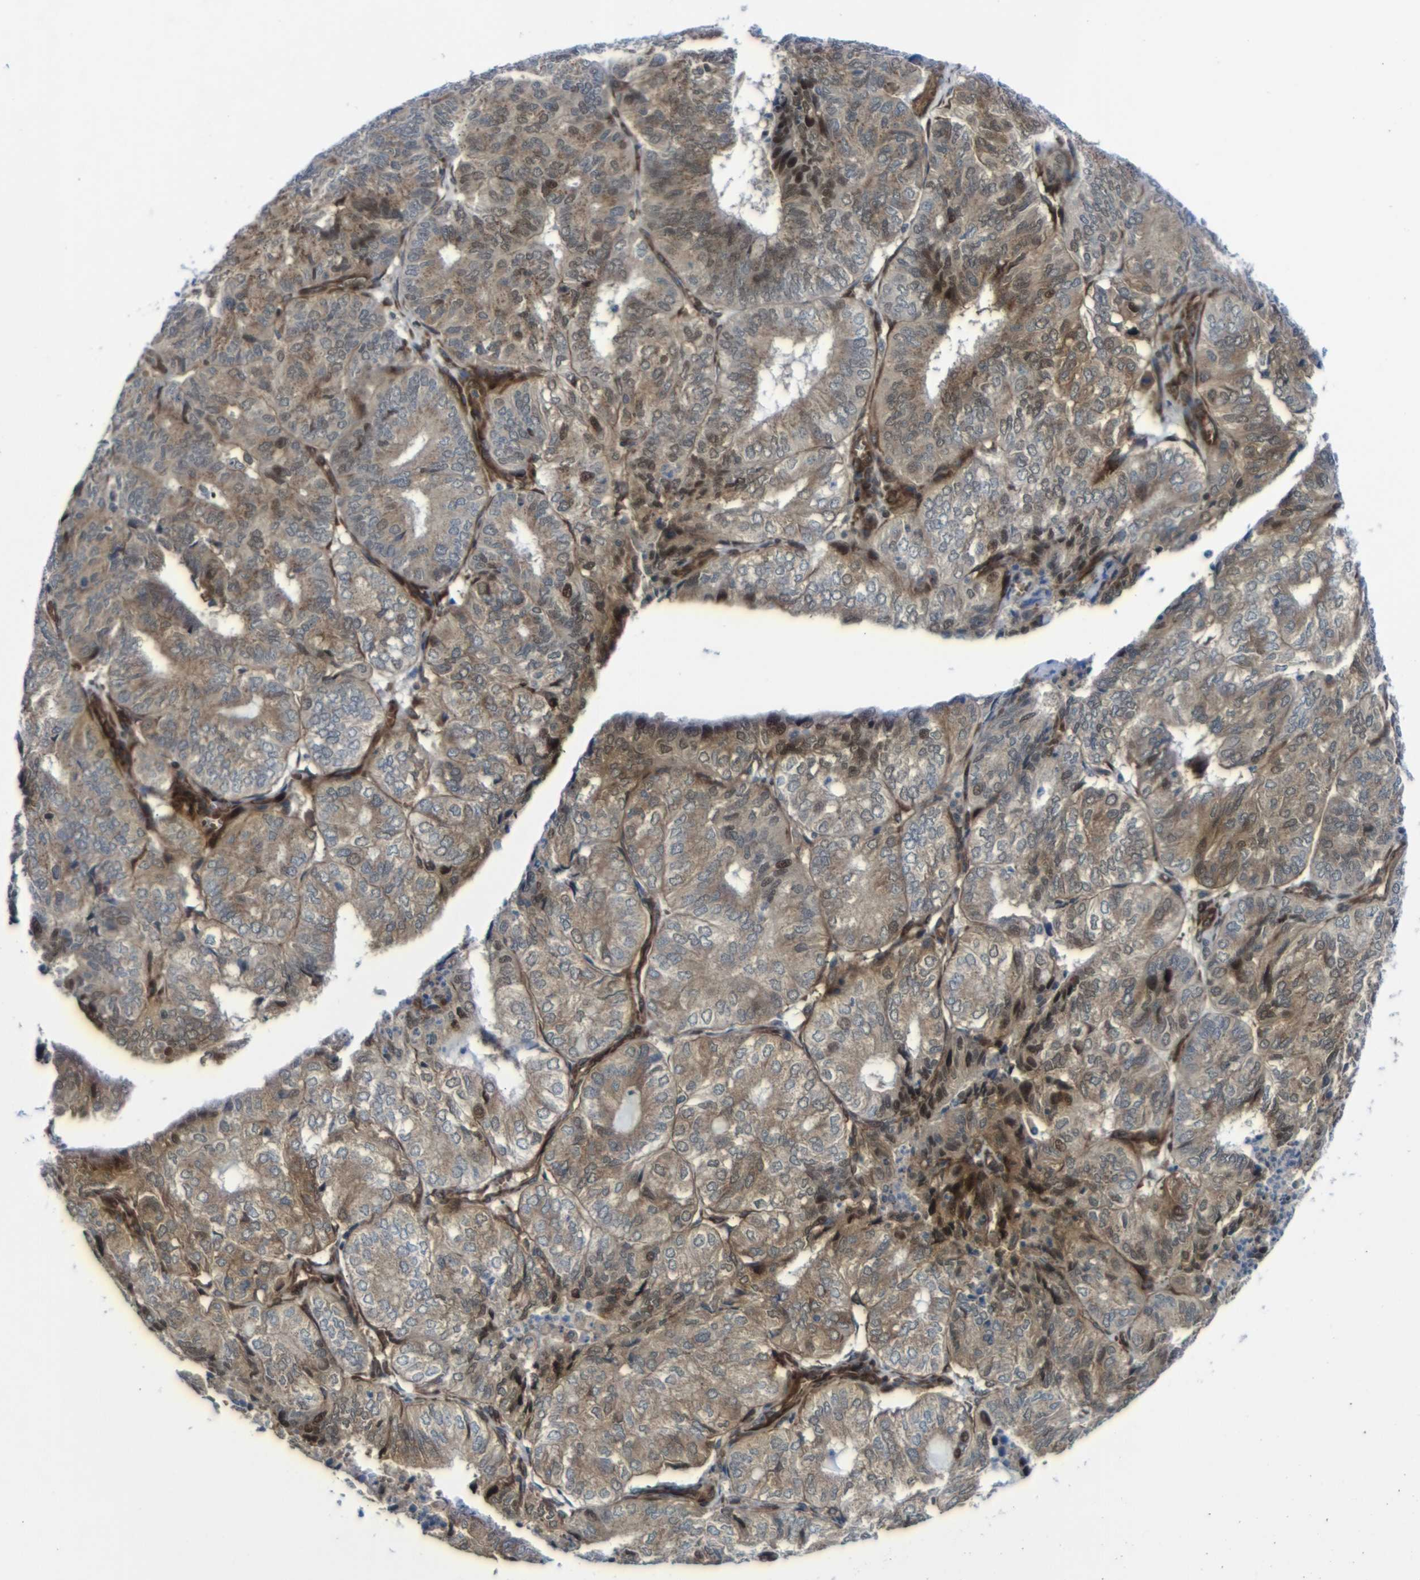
{"staining": {"intensity": "moderate", "quantity": "25%-75%", "location": "cytoplasmic/membranous,nuclear"}, "tissue": "endometrial cancer", "cell_type": "Tumor cells", "image_type": "cancer", "snomed": [{"axis": "morphology", "description": "Adenocarcinoma, NOS"}, {"axis": "topography", "description": "Uterus"}], "caption": "Adenocarcinoma (endometrial) was stained to show a protein in brown. There is medium levels of moderate cytoplasmic/membranous and nuclear staining in approximately 25%-75% of tumor cells.", "gene": "PARP14", "patient": {"sex": "female", "age": 60}}